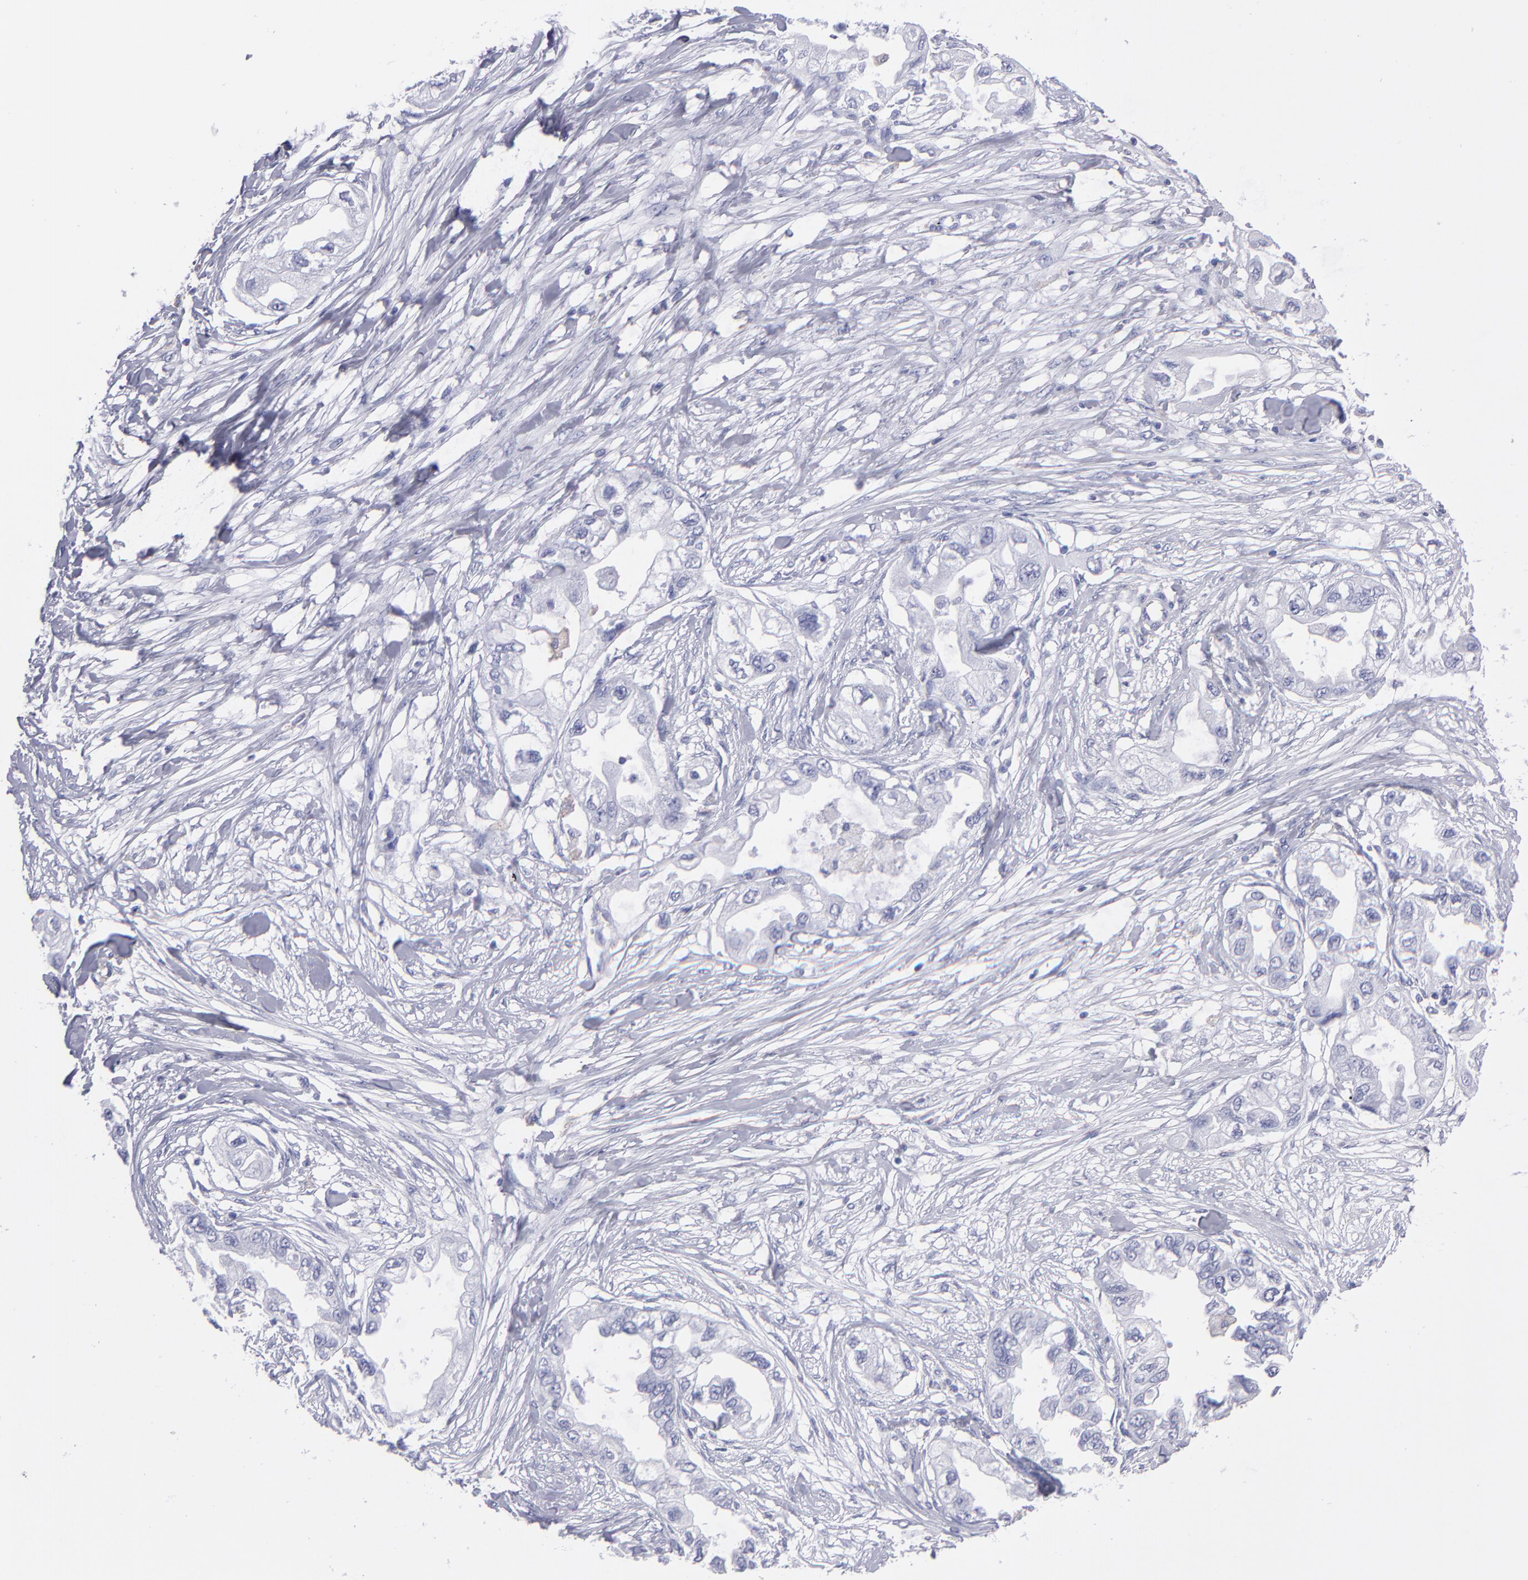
{"staining": {"intensity": "negative", "quantity": "none", "location": "none"}, "tissue": "endometrial cancer", "cell_type": "Tumor cells", "image_type": "cancer", "snomed": [{"axis": "morphology", "description": "Adenocarcinoma, NOS"}, {"axis": "topography", "description": "Endometrium"}], "caption": "An immunohistochemistry (IHC) micrograph of endometrial cancer is shown. There is no staining in tumor cells of endometrial cancer.", "gene": "MB", "patient": {"sex": "female", "age": 67}}